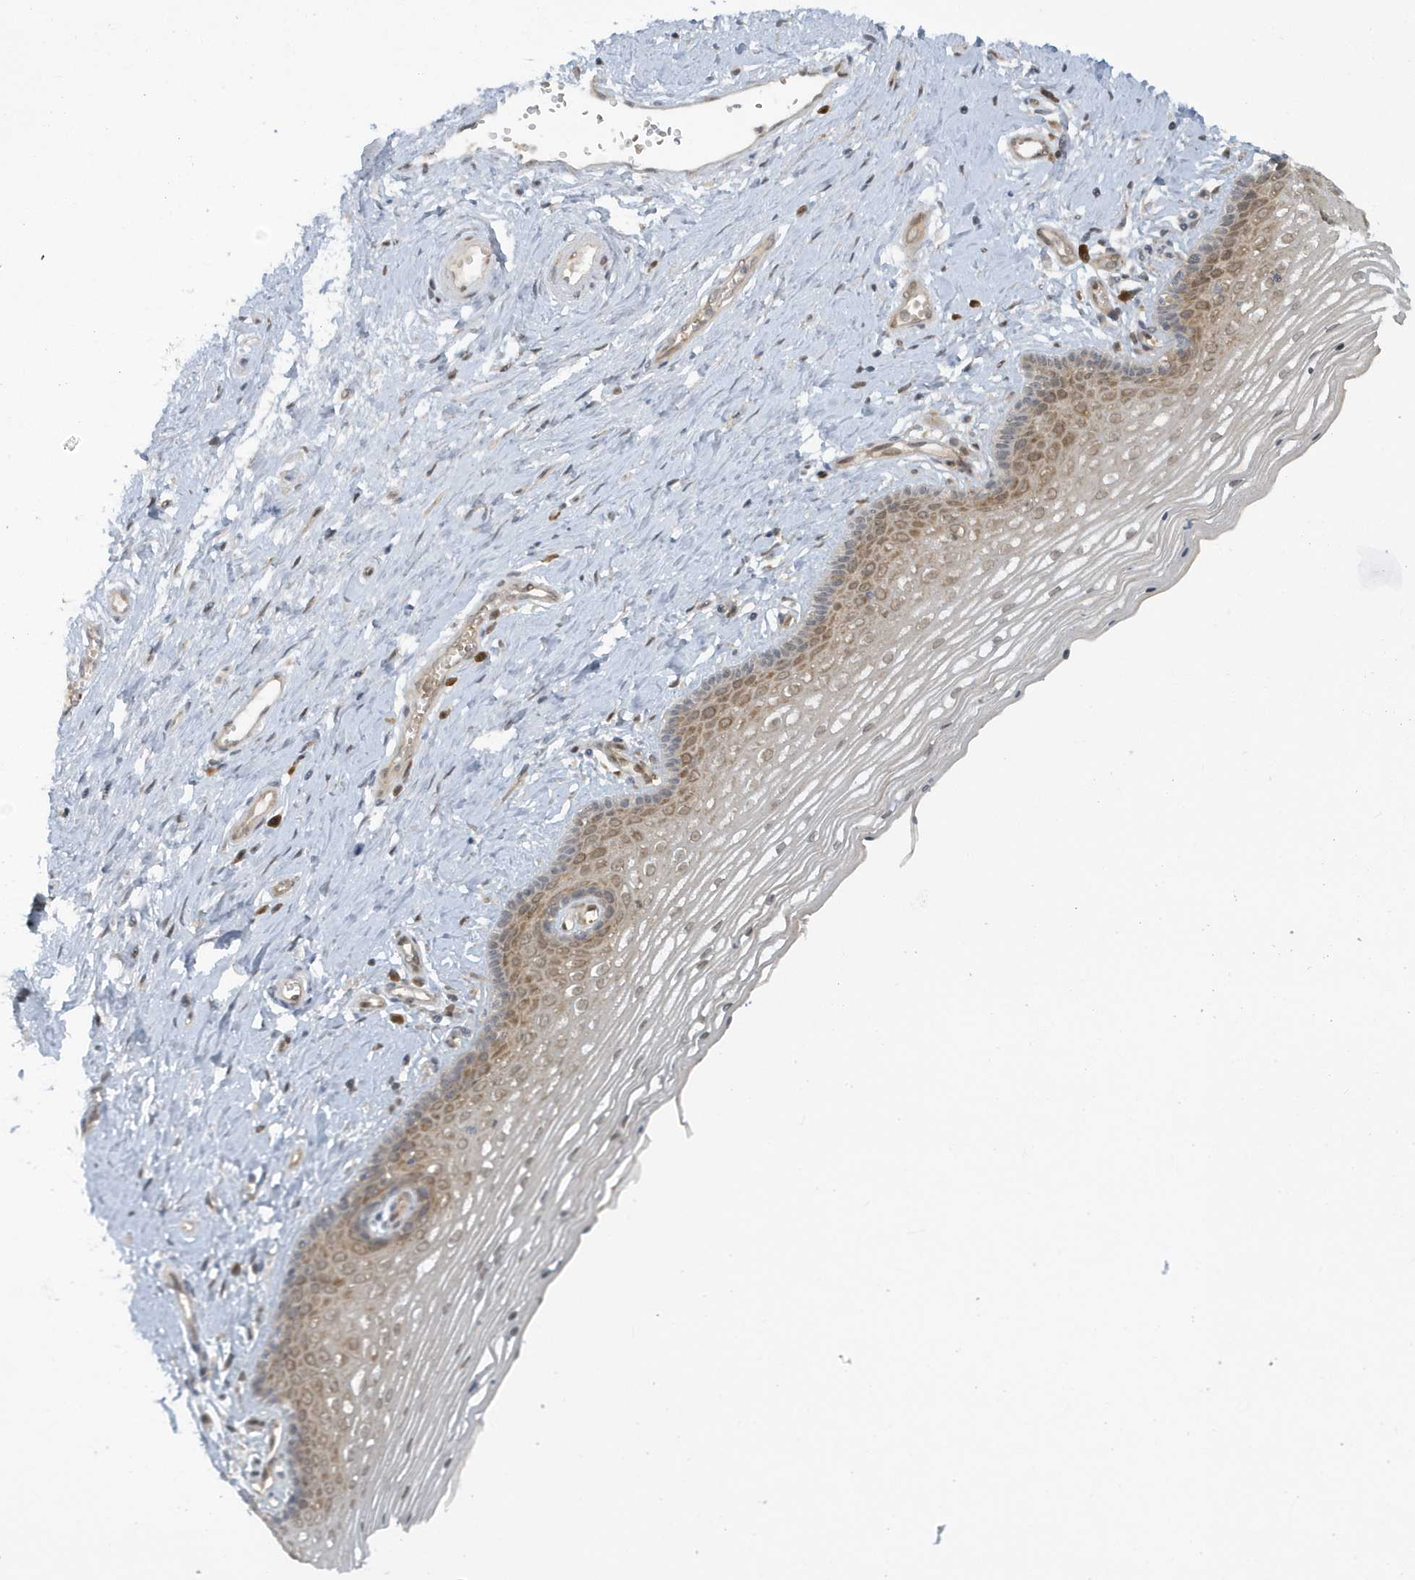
{"staining": {"intensity": "moderate", "quantity": "25%-75%", "location": "cytoplasmic/membranous"}, "tissue": "vagina", "cell_type": "Squamous epithelial cells", "image_type": "normal", "snomed": [{"axis": "morphology", "description": "Normal tissue, NOS"}, {"axis": "topography", "description": "Vagina"}], "caption": "DAB immunohistochemical staining of normal human vagina reveals moderate cytoplasmic/membranous protein expression in approximately 25%-75% of squamous epithelial cells.", "gene": "ATG4A", "patient": {"sex": "female", "age": 46}}